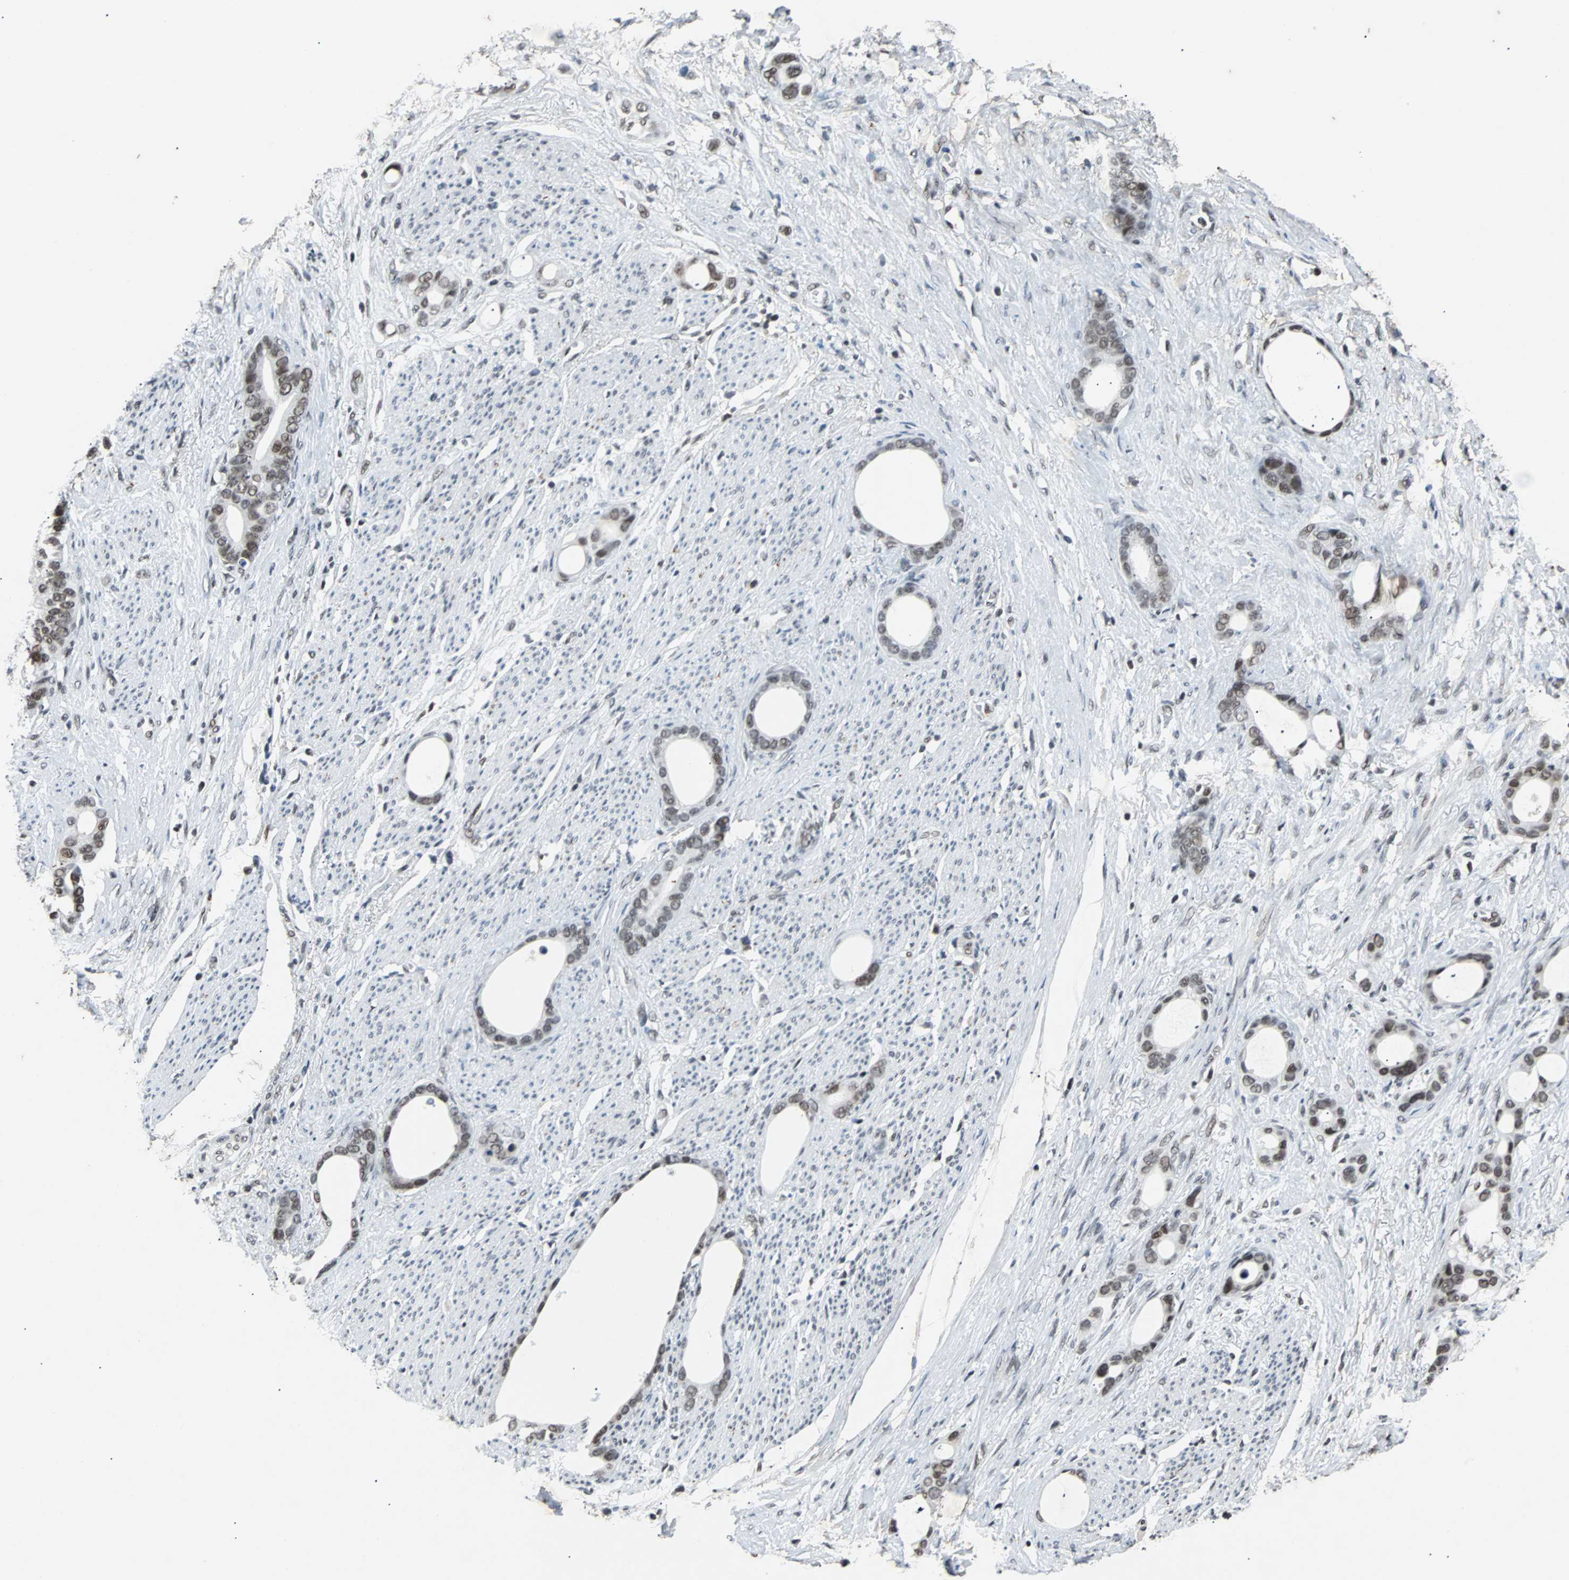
{"staining": {"intensity": "moderate", "quantity": ">75%", "location": "nuclear"}, "tissue": "stomach cancer", "cell_type": "Tumor cells", "image_type": "cancer", "snomed": [{"axis": "morphology", "description": "Adenocarcinoma, NOS"}, {"axis": "topography", "description": "Stomach"}], "caption": "IHC histopathology image of human stomach cancer (adenocarcinoma) stained for a protein (brown), which demonstrates medium levels of moderate nuclear staining in about >75% of tumor cells.", "gene": "GATAD2A", "patient": {"sex": "female", "age": 75}}